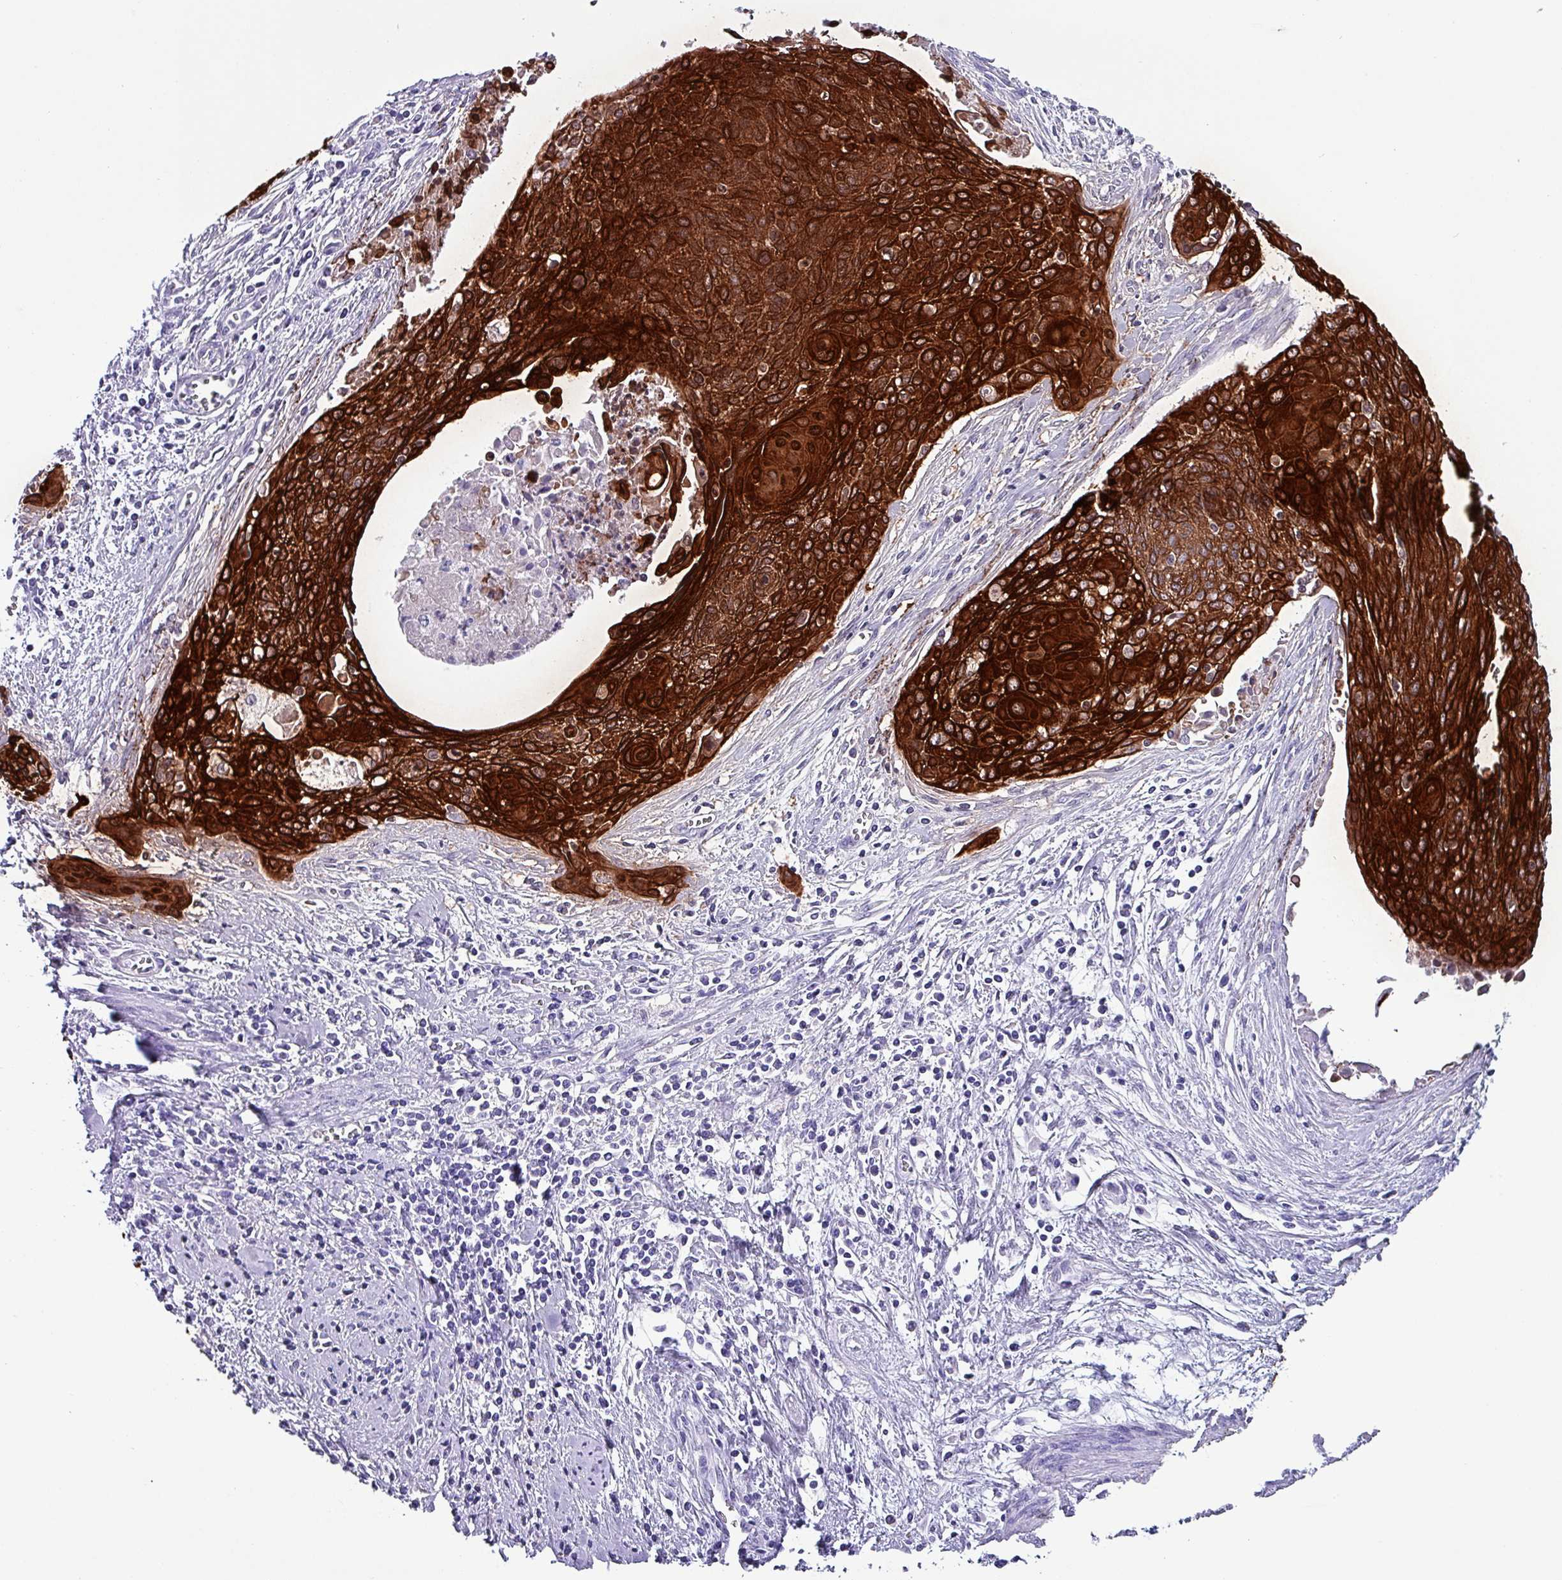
{"staining": {"intensity": "strong", "quantity": ">75%", "location": "cytoplasmic/membranous"}, "tissue": "cervical cancer", "cell_type": "Tumor cells", "image_type": "cancer", "snomed": [{"axis": "morphology", "description": "Squamous cell carcinoma, NOS"}, {"axis": "topography", "description": "Cervix"}], "caption": "Immunohistochemistry micrograph of neoplastic tissue: squamous cell carcinoma (cervical) stained using IHC reveals high levels of strong protein expression localized specifically in the cytoplasmic/membranous of tumor cells, appearing as a cytoplasmic/membranous brown color.", "gene": "KRT6C", "patient": {"sex": "female", "age": 55}}